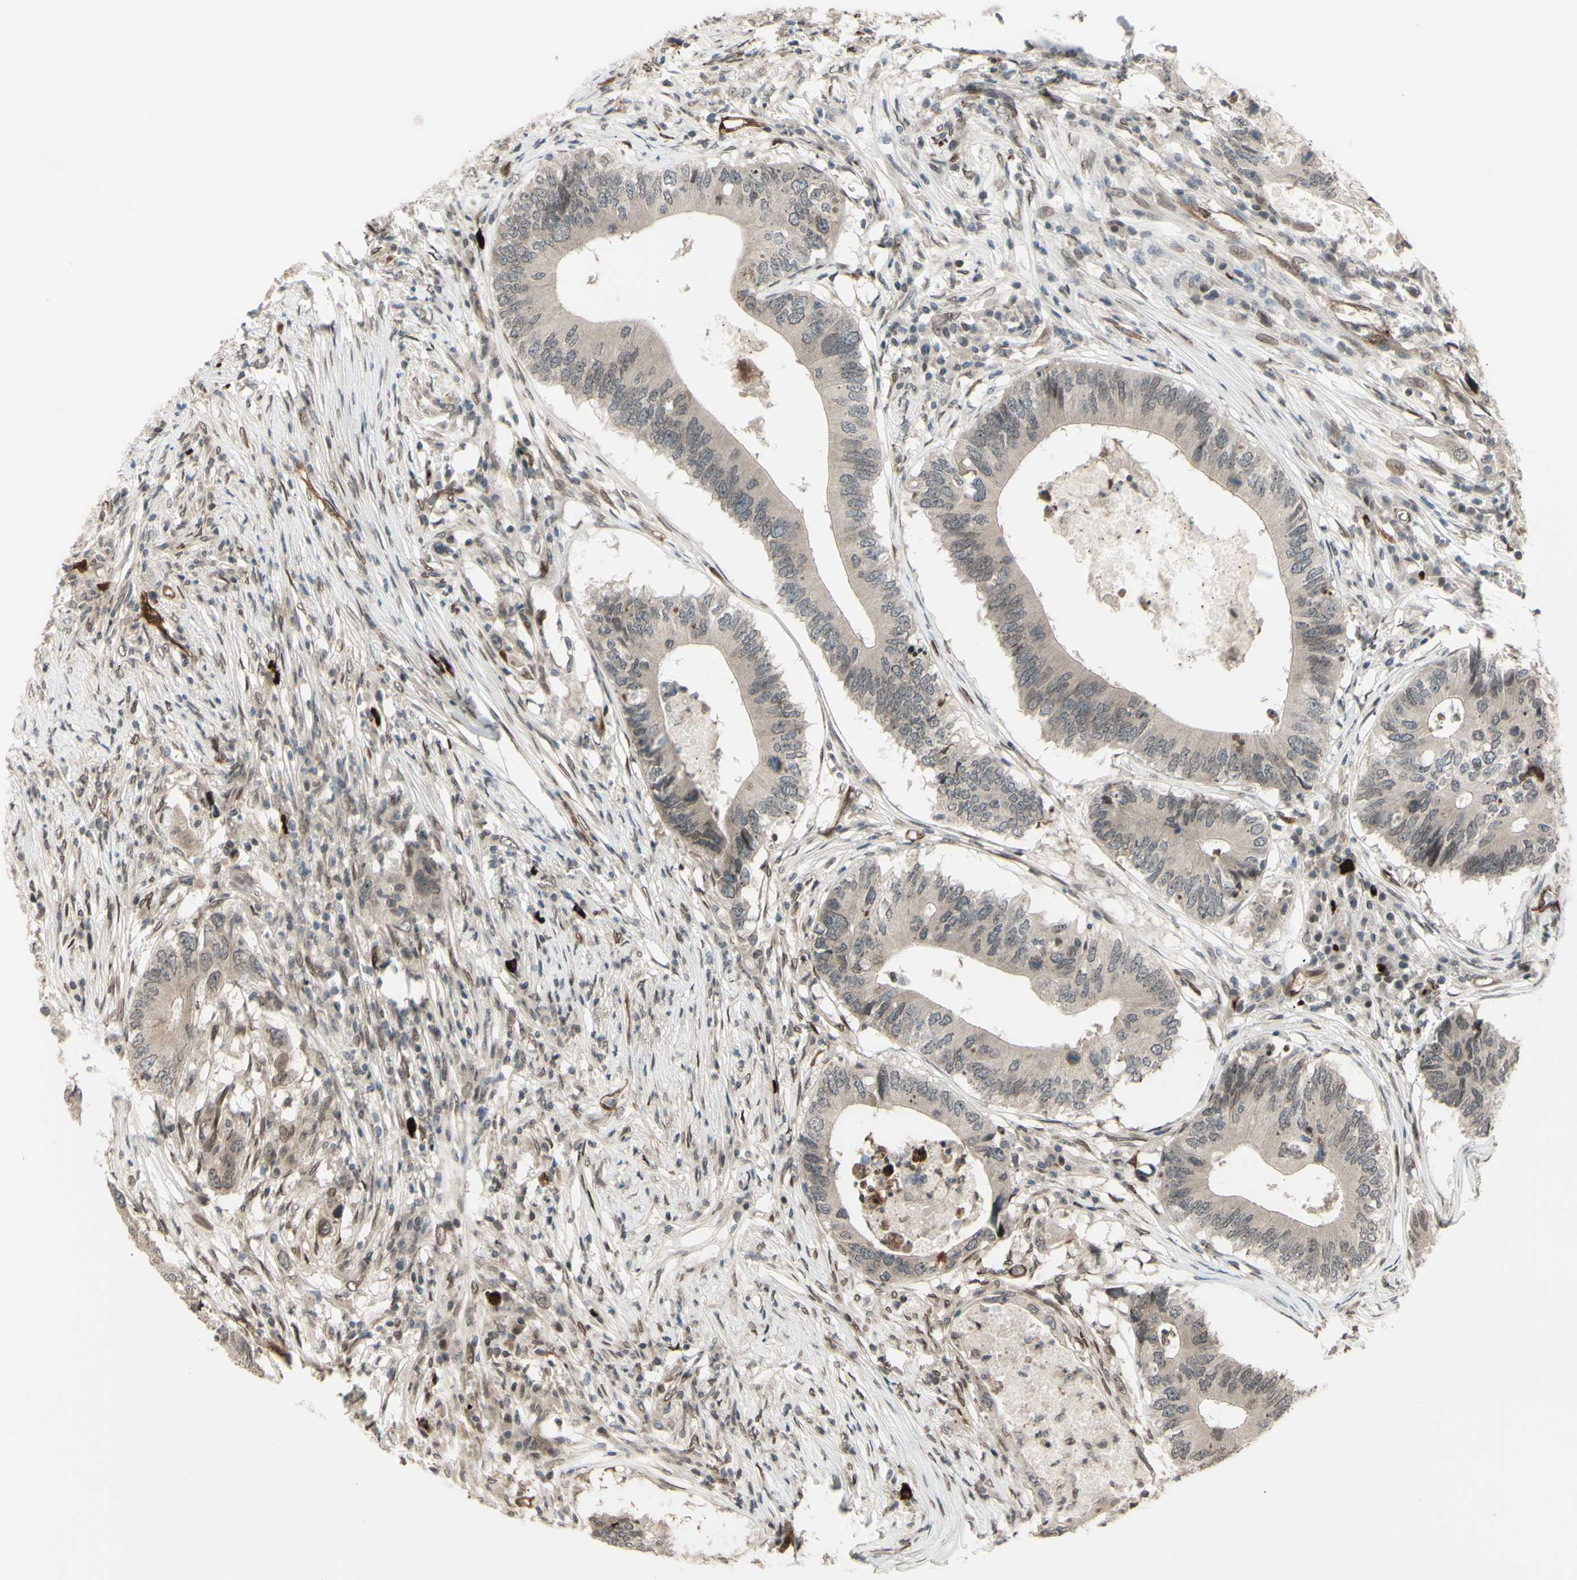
{"staining": {"intensity": "weak", "quantity": "25%-75%", "location": "cytoplasmic/membranous"}, "tissue": "colorectal cancer", "cell_type": "Tumor cells", "image_type": "cancer", "snomed": [{"axis": "morphology", "description": "Adenocarcinoma, NOS"}, {"axis": "topography", "description": "Colon"}], "caption": "Colorectal cancer stained with a protein marker demonstrates weak staining in tumor cells.", "gene": "MLF2", "patient": {"sex": "male", "age": 71}}